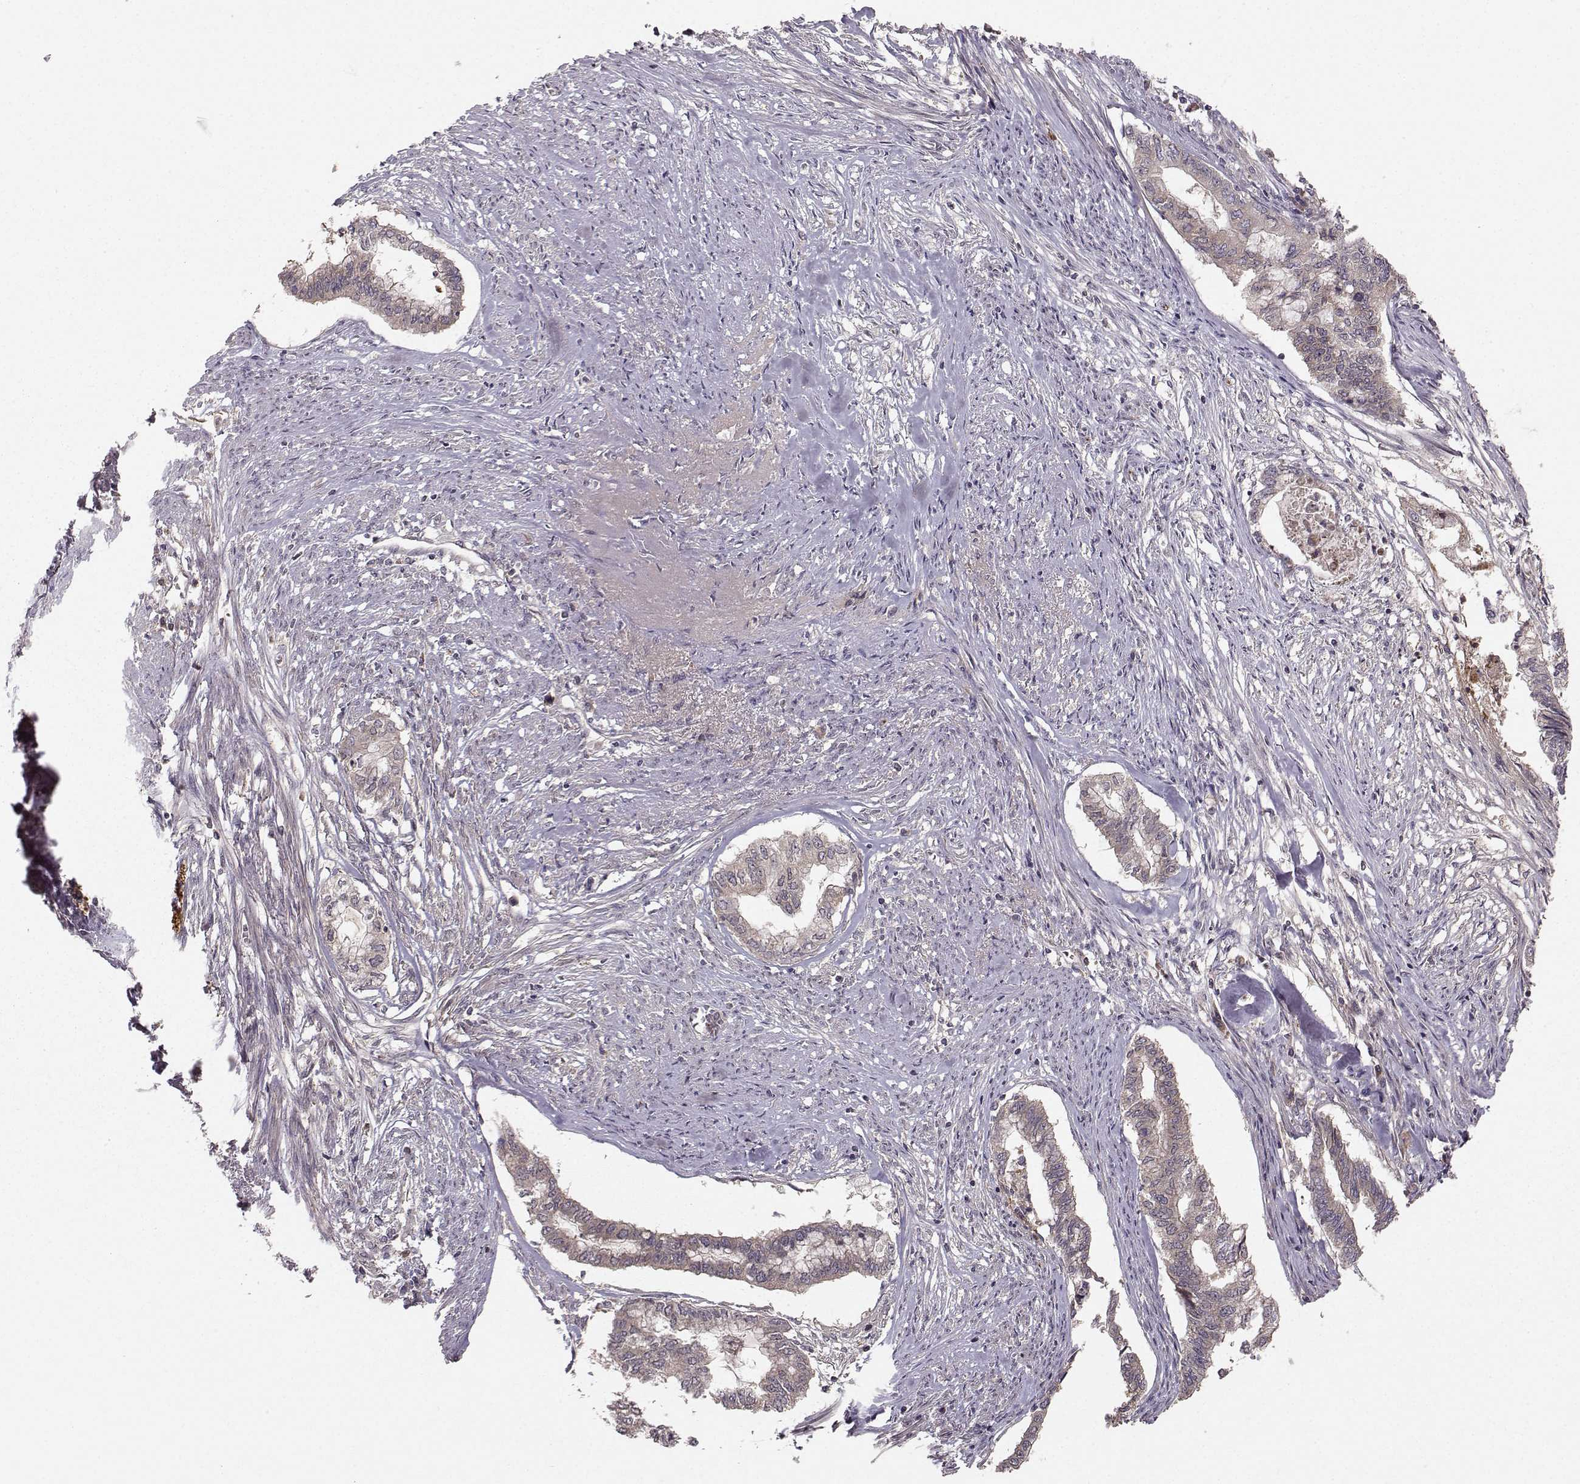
{"staining": {"intensity": "moderate", "quantity": "<25%", "location": "cytoplasmic/membranous"}, "tissue": "endometrial cancer", "cell_type": "Tumor cells", "image_type": "cancer", "snomed": [{"axis": "morphology", "description": "Adenocarcinoma, NOS"}, {"axis": "topography", "description": "Endometrium"}], "caption": "This photomicrograph demonstrates immunohistochemistry staining of endometrial cancer, with low moderate cytoplasmic/membranous positivity in about <25% of tumor cells.", "gene": "WNT6", "patient": {"sex": "female", "age": 79}}